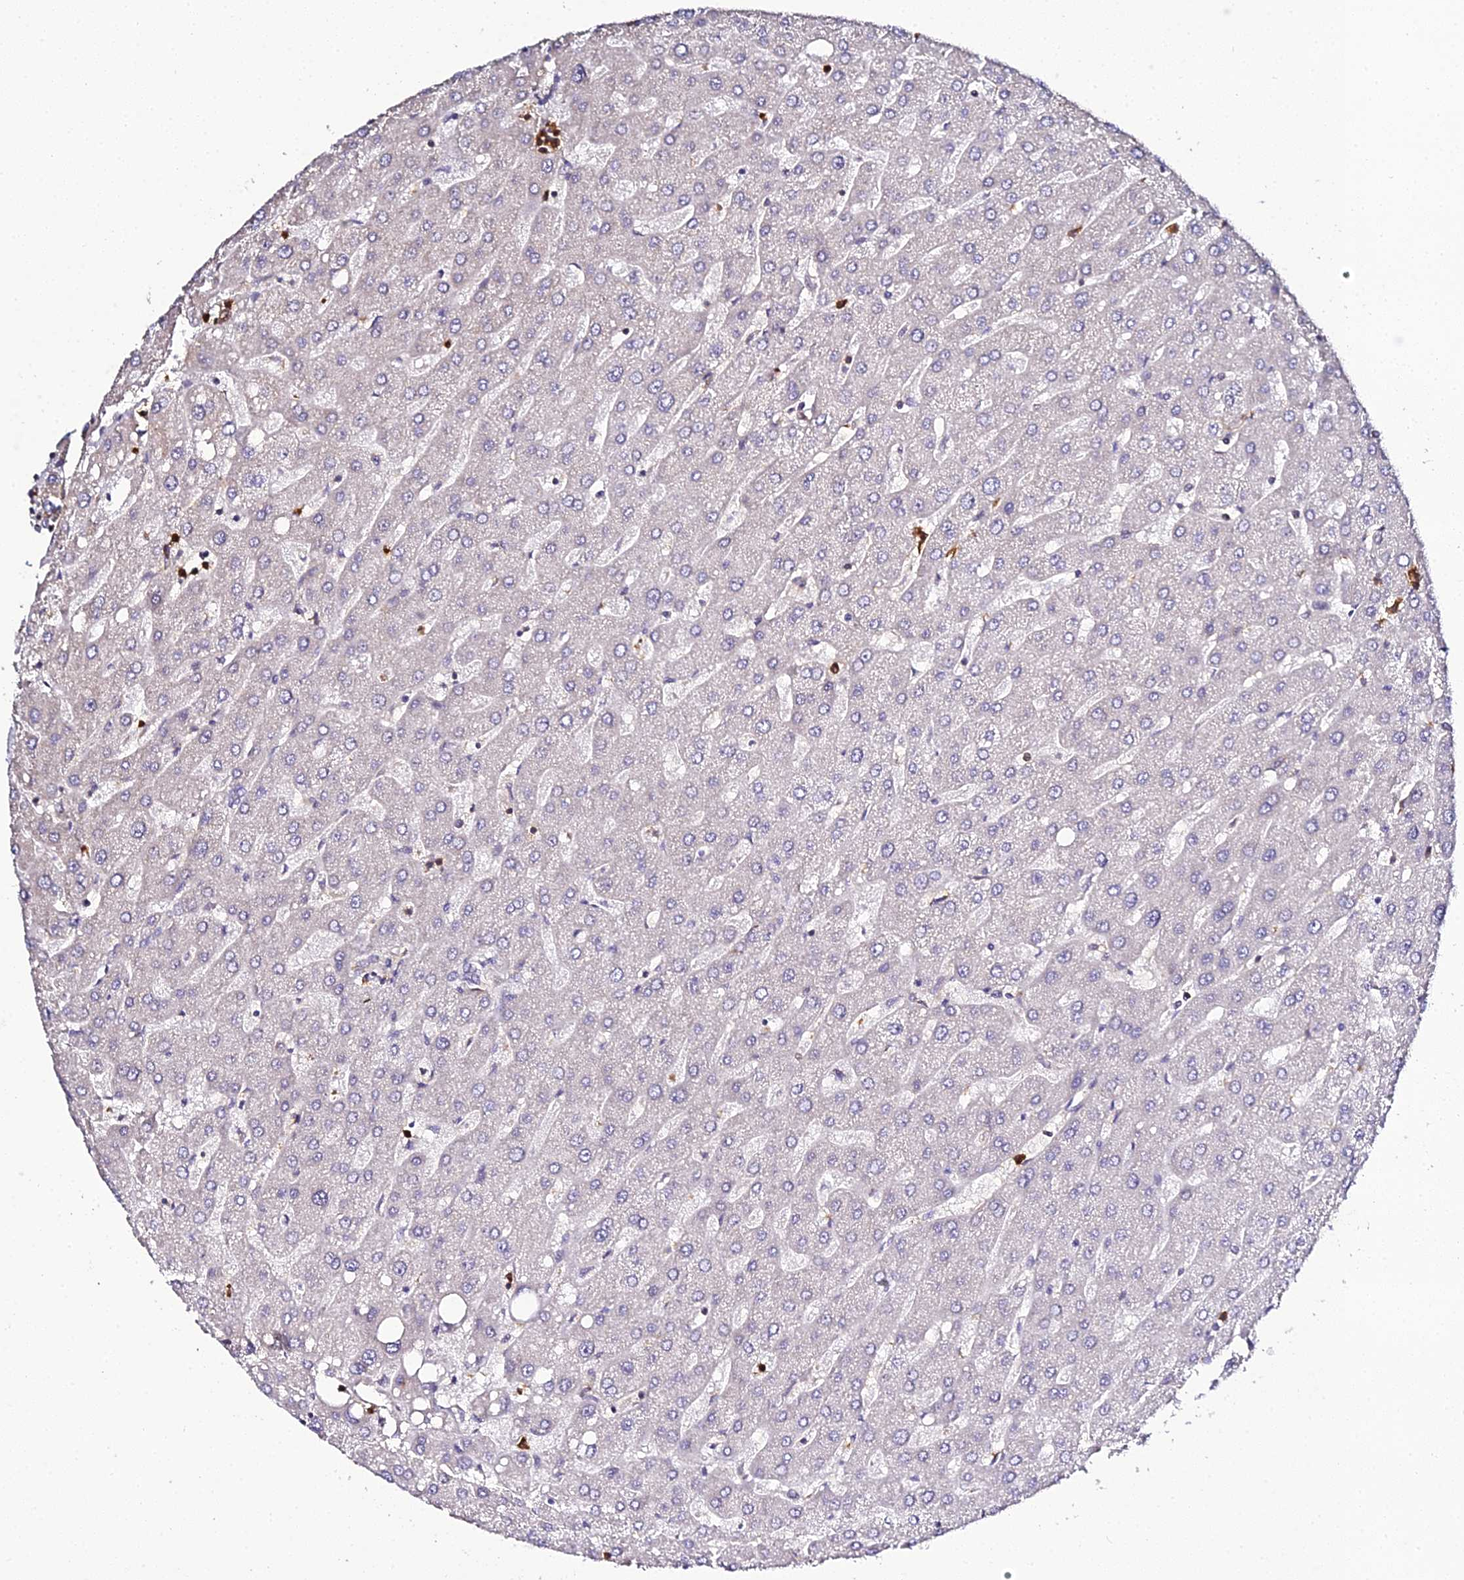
{"staining": {"intensity": "negative", "quantity": "none", "location": "none"}, "tissue": "liver", "cell_type": "Cholangiocytes", "image_type": "normal", "snomed": [{"axis": "morphology", "description": "Normal tissue, NOS"}, {"axis": "topography", "description": "Liver"}], "caption": "IHC of normal human liver displays no staining in cholangiocytes. Nuclei are stained in blue.", "gene": "IL4I1", "patient": {"sex": "male", "age": 67}}